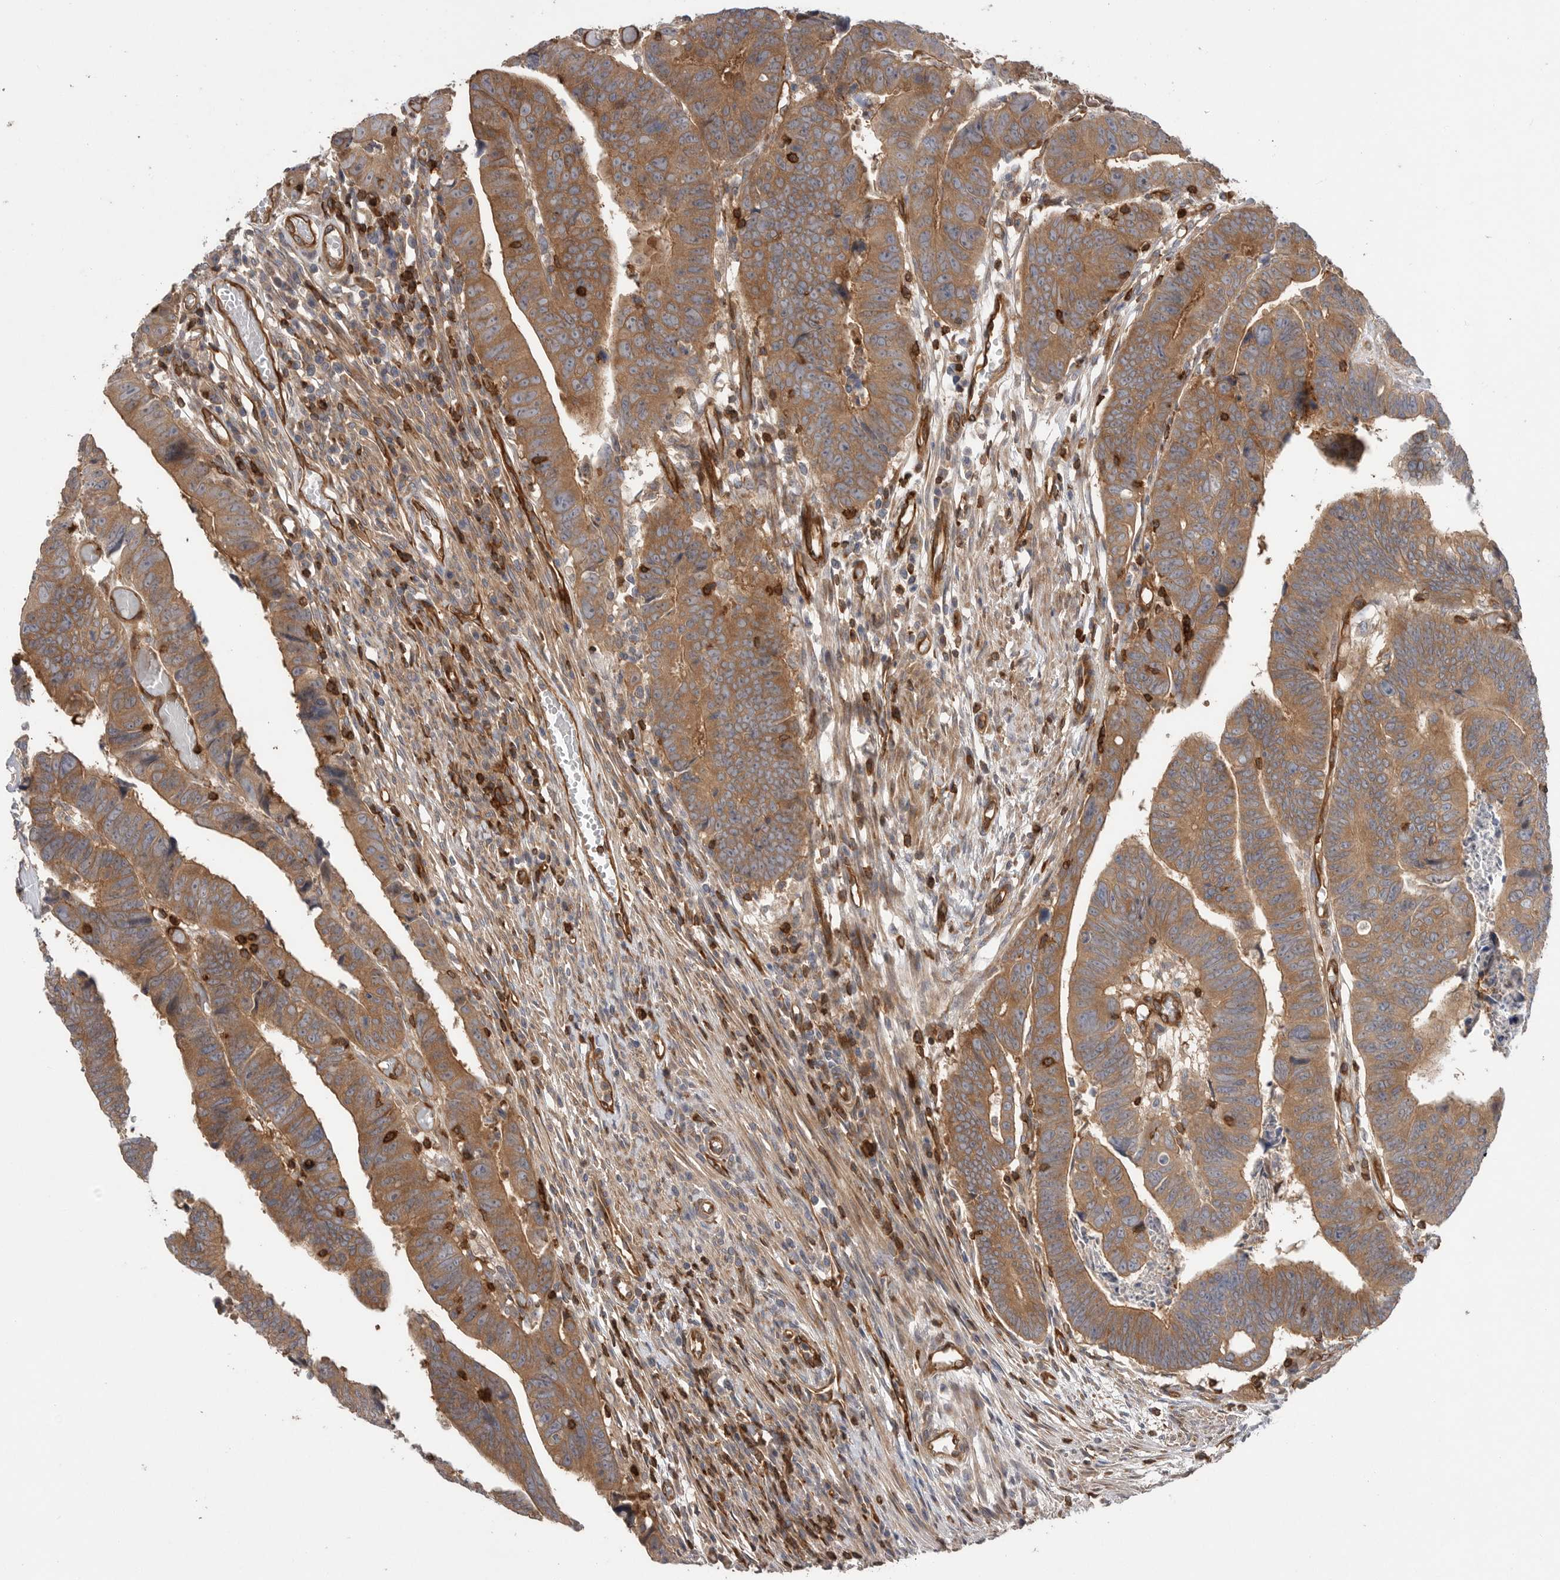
{"staining": {"intensity": "strong", "quantity": ">75%", "location": "cytoplasmic/membranous"}, "tissue": "colorectal cancer", "cell_type": "Tumor cells", "image_type": "cancer", "snomed": [{"axis": "morphology", "description": "Adenocarcinoma, NOS"}, {"axis": "topography", "description": "Rectum"}], "caption": "Colorectal cancer stained with a brown dye demonstrates strong cytoplasmic/membranous positive positivity in approximately >75% of tumor cells.", "gene": "PRKCH", "patient": {"sex": "female", "age": 65}}